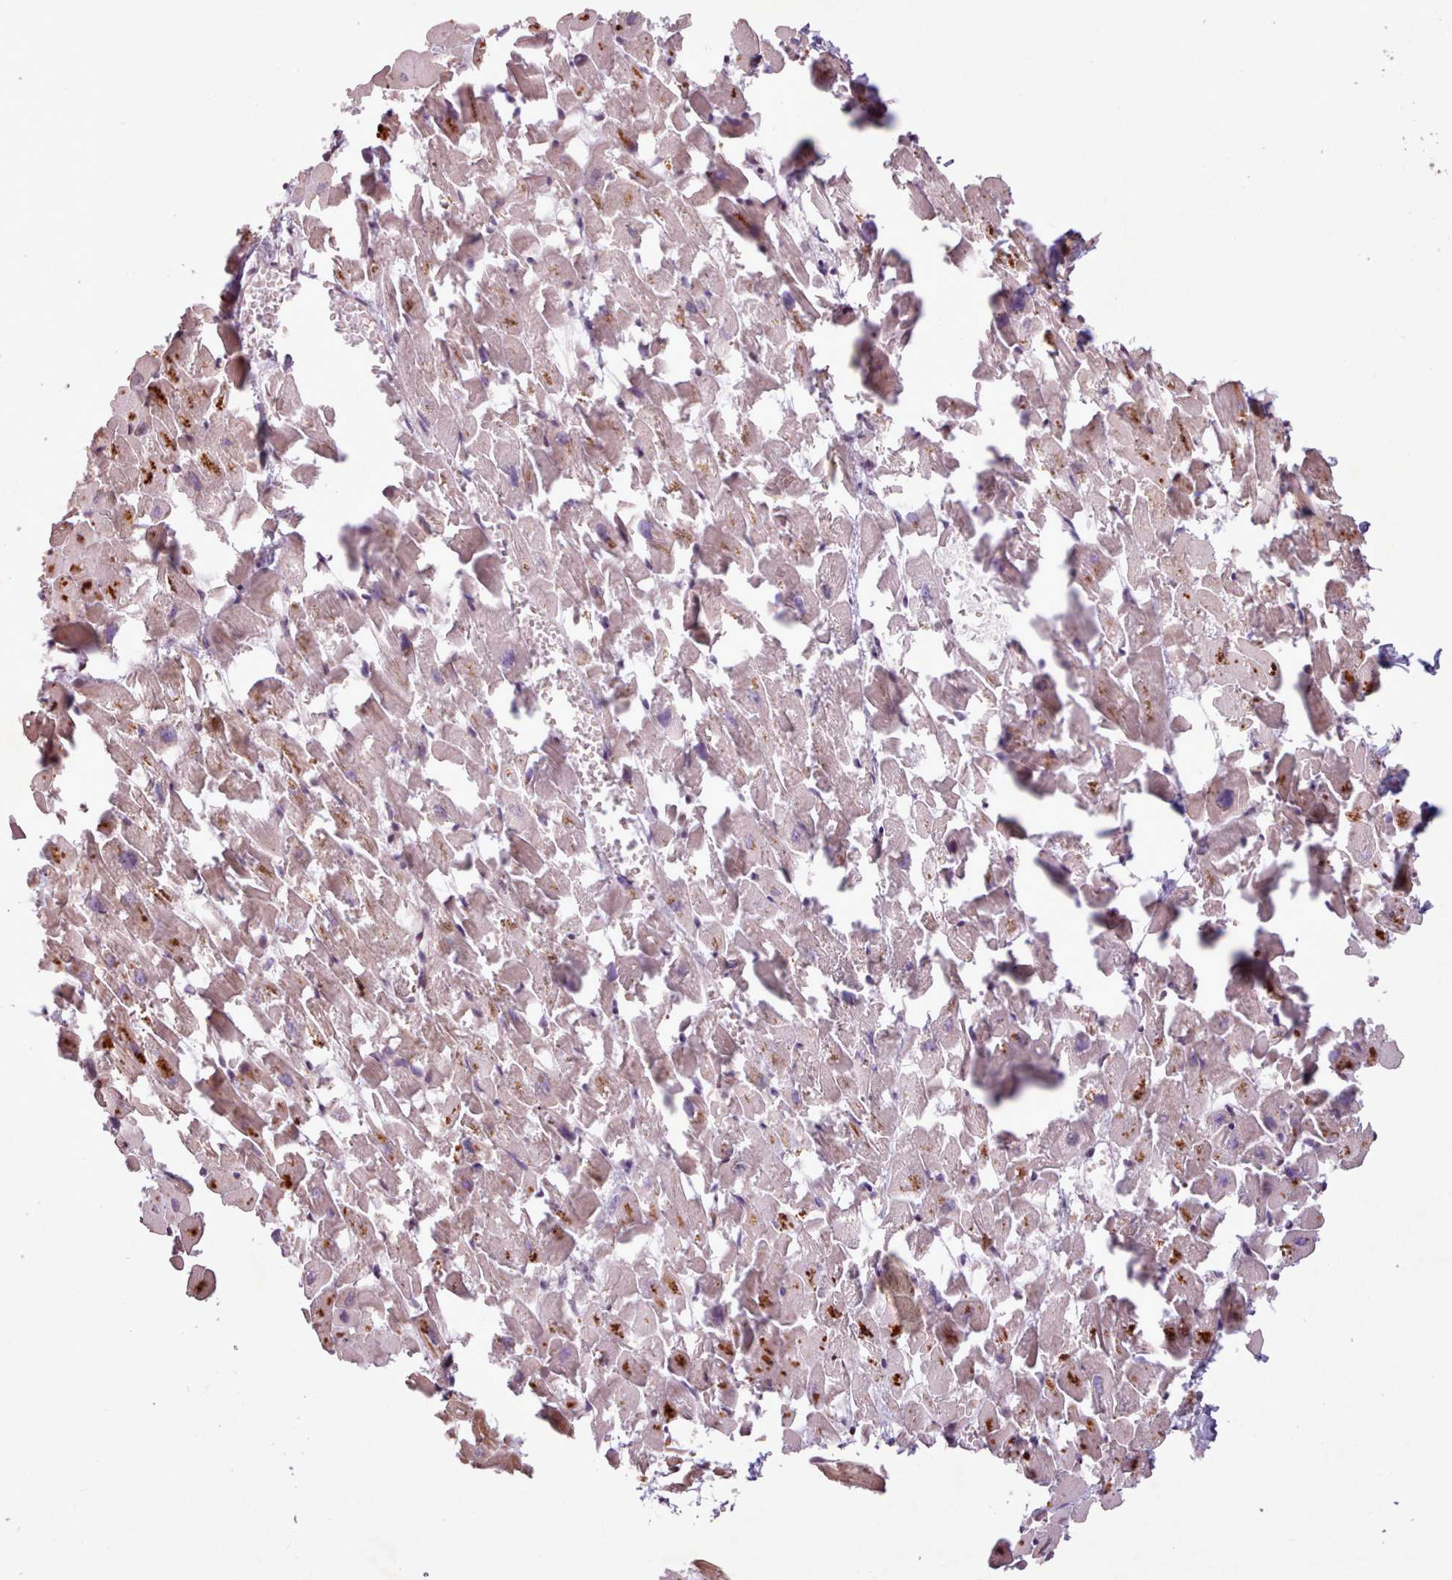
{"staining": {"intensity": "moderate", "quantity": ">75%", "location": "cytoplasmic/membranous"}, "tissue": "heart muscle", "cell_type": "Cardiomyocytes", "image_type": "normal", "snomed": [{"axis": "morphology", "description": "Normal tissue, NOS"}, {"axis": "topography", "description": "Heart"}], "caption": "Unremarkable heart muscle shows moderate cytoplasmic/membranous expression in approximately >75% of cardiomyocytes The protein of interest is stained brown, and the nuclei are stained in blue (DAB IHC with brightfield microscopy, high magnification)..", "gene": "WASHC2A", "patient": {"sex": "female", "age": 64}}